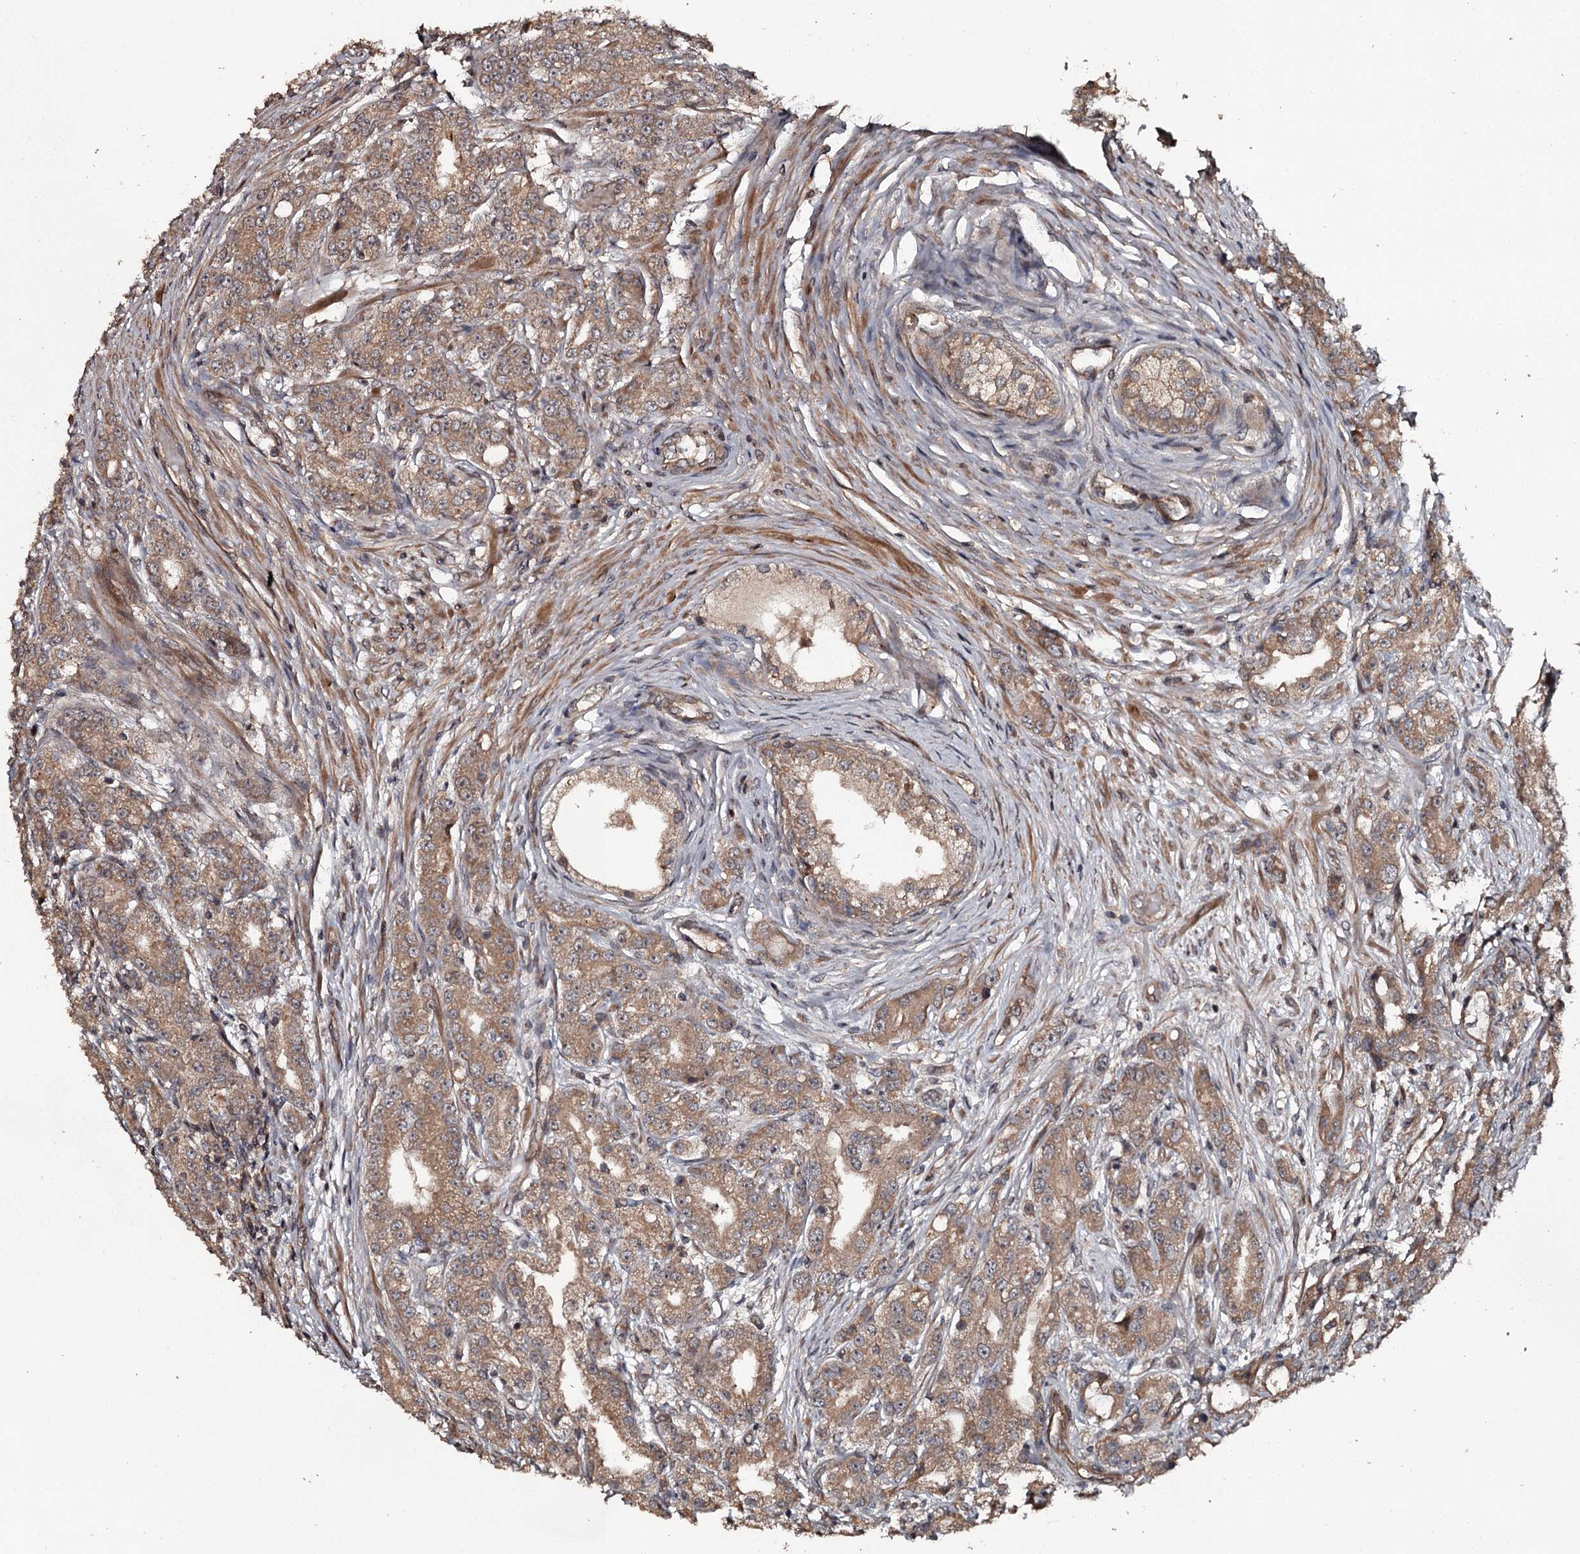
{"staining": {"intensity": "moderate", "quantity": ">75%", "location": "cytoplasmic/membranous"}, "tissue": "prostate cancer", "cell_type": "Tumor cells", "image_type": "cancer", "snomed": [{"axis": "morphology", "description": "Adenocarcinoma, High grade"}, {"axis": "topography", "description": "Prostate"}], "caption": "Immunohistochemical staining of human high-grade adenocarcinoma (prostate) displays medium levels of moderate cytoplasmic/membranous protein staining in about >75% of tumor cells.", "gene": "RAB21", "patient": {"sex": "male", "age": 69}}